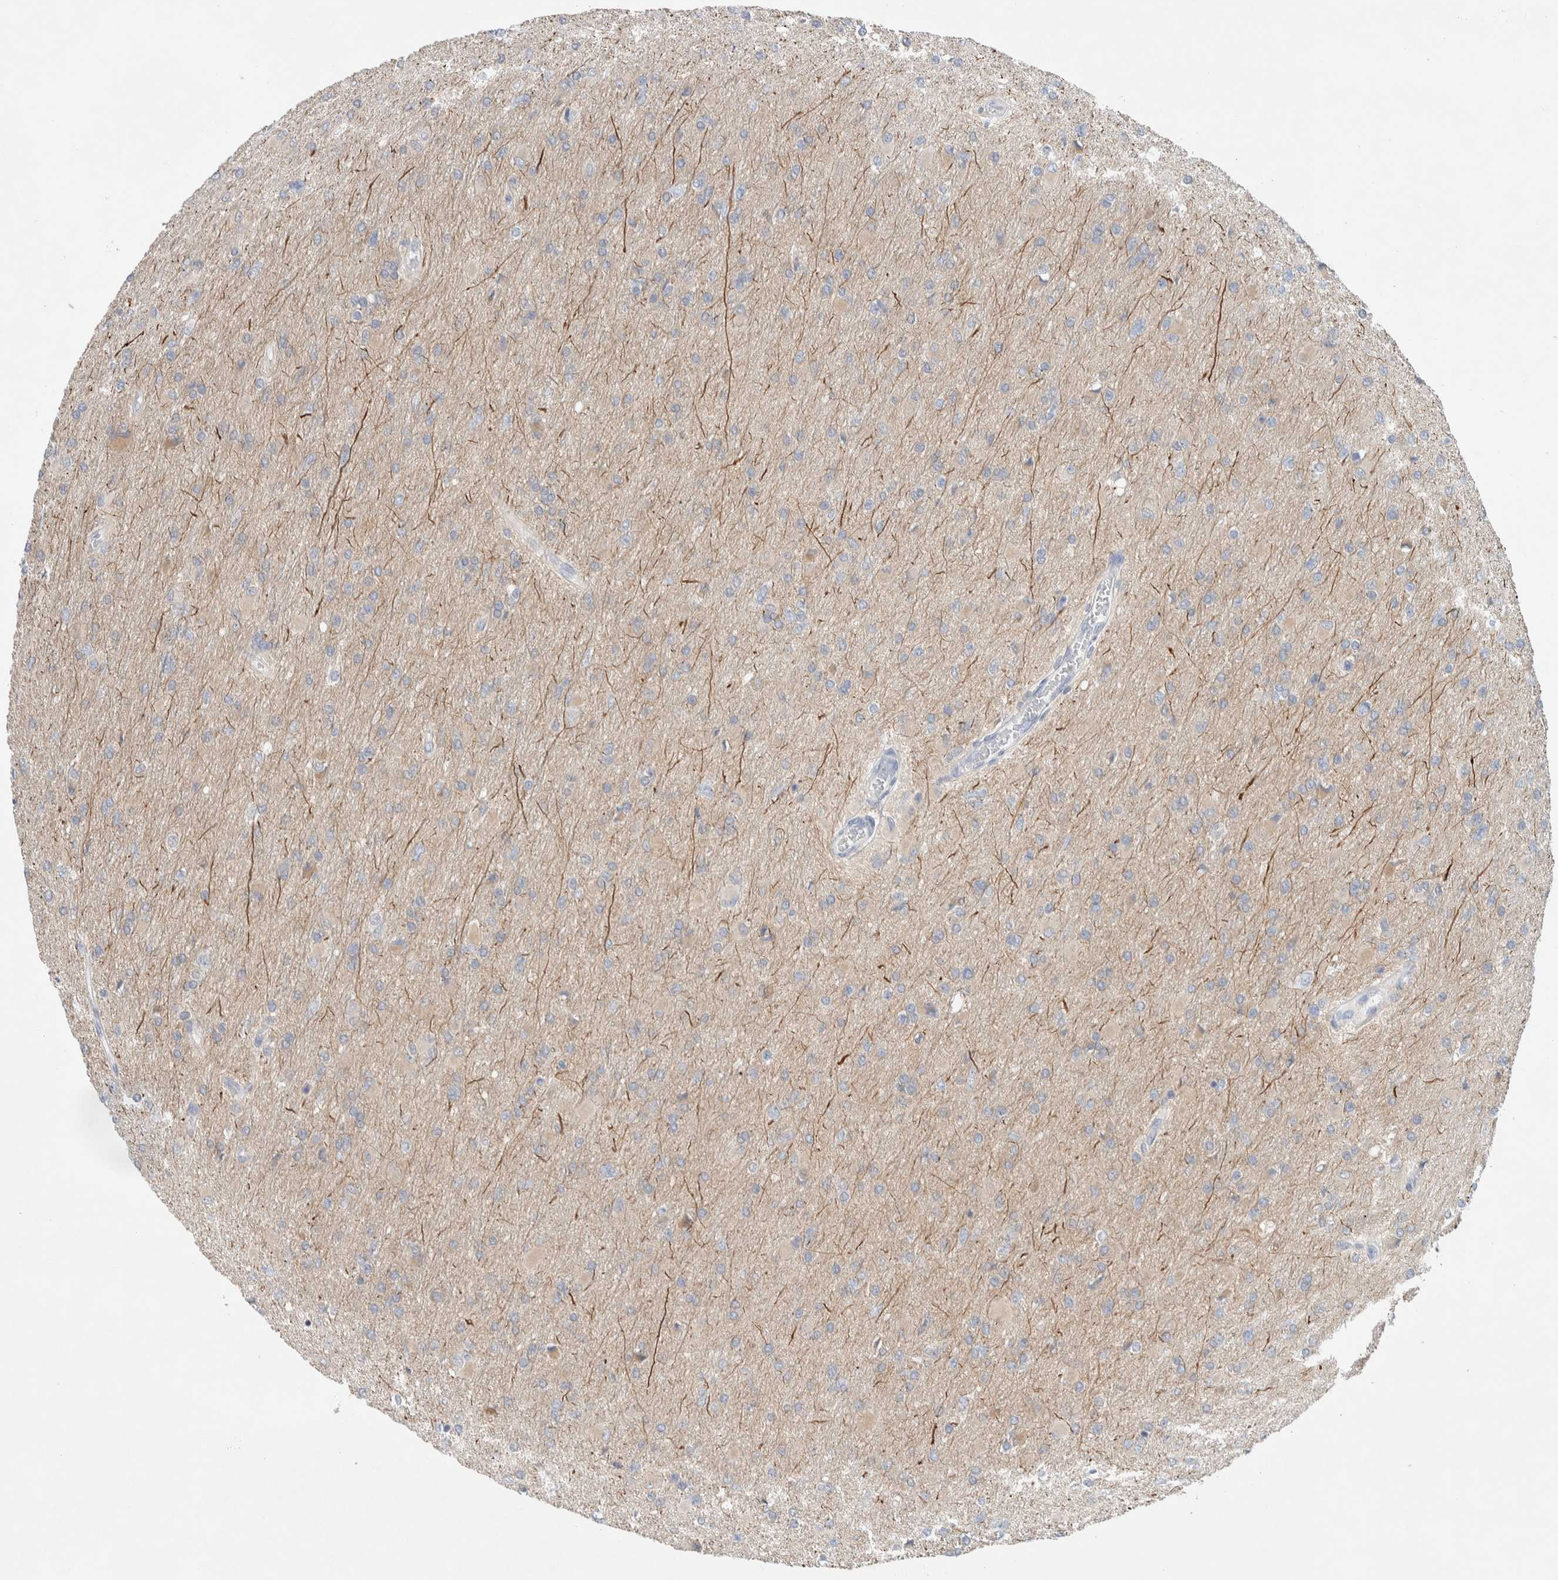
{"staining": {"intensity": "negative", "quantity": "none", "location": "none"}, "tissue": "glioma", "cell_type": "Tumor cells", "image_type": "cancer", "snomed": [{"axis": "morphology", "description": "Glioma, malignant, High grade"}, {"axis": "topography", "description": "Cerebral cortex"}], "caption": "An image of human glioma is negative for staining in tumor cells.", "gene": "DEPTOR", "patient": {"sex": "female", "age": 36}}